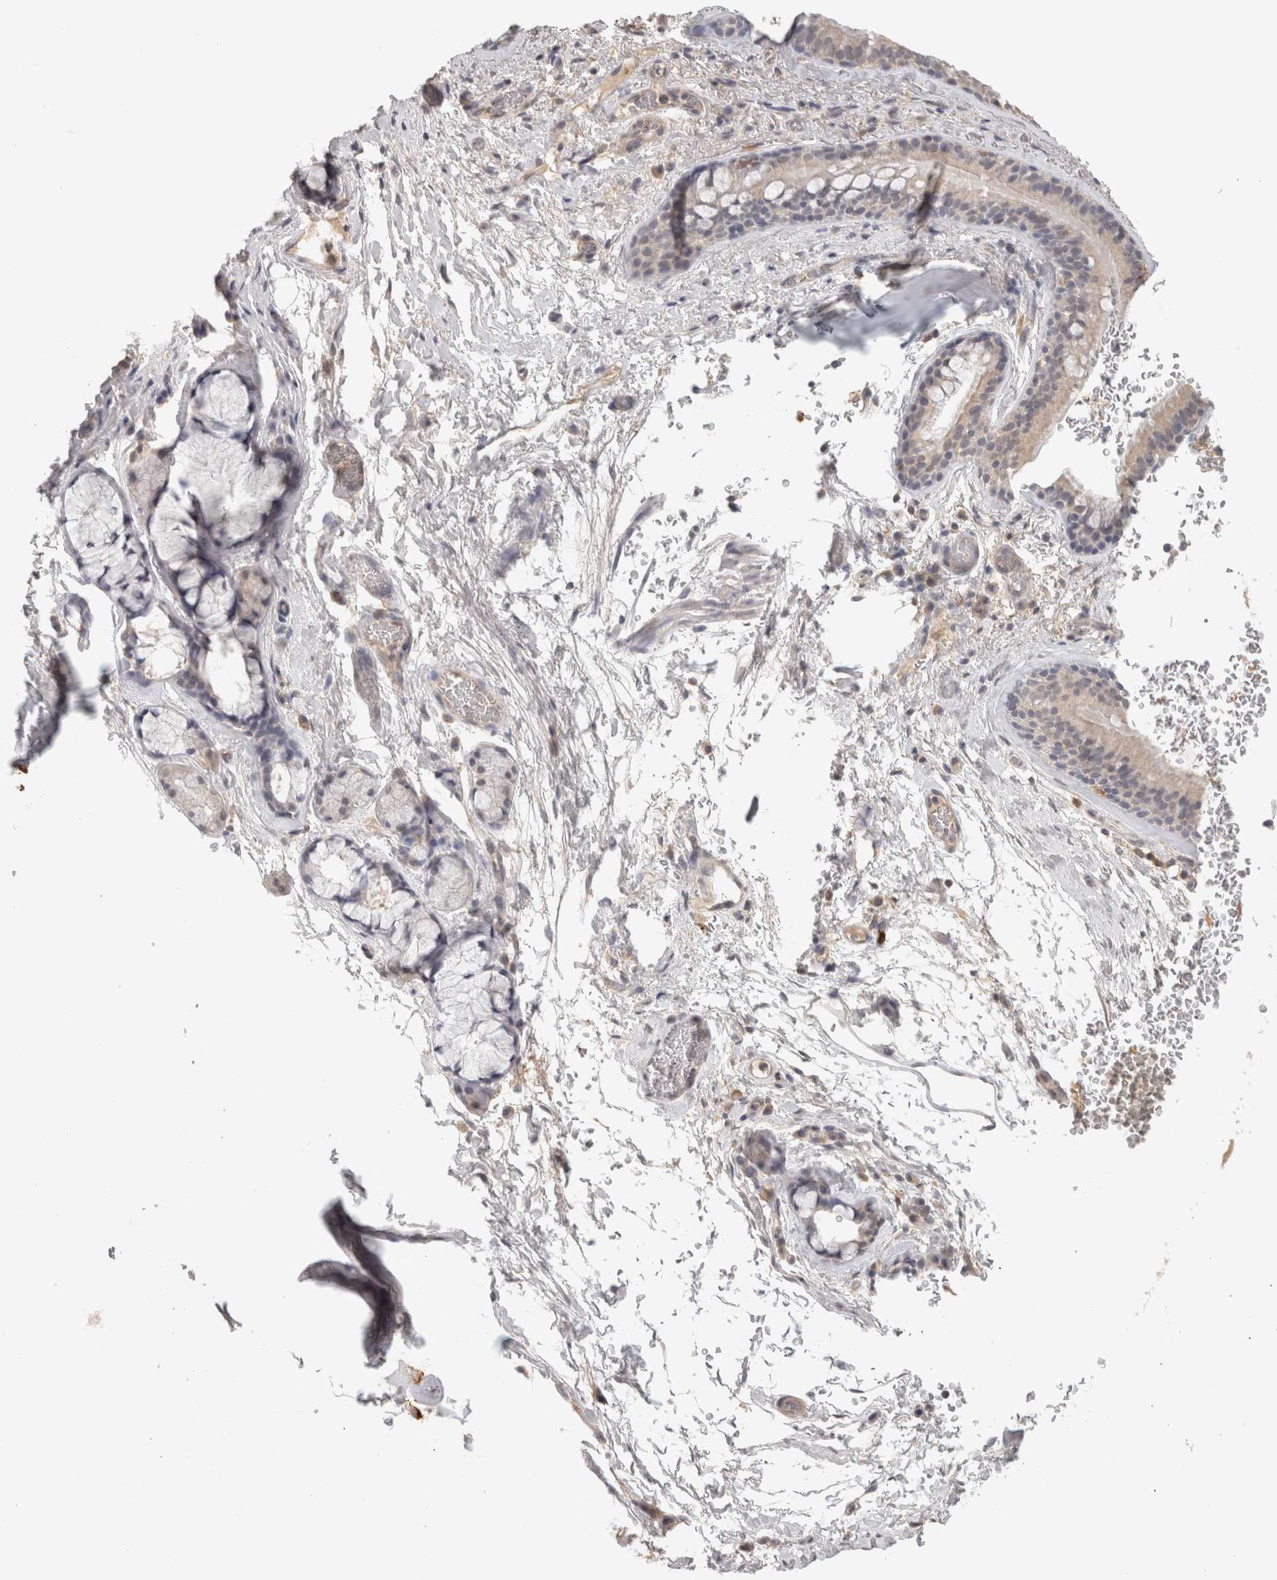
{"staining": {"intensity": "negative", "quantity": "none", "location": "none"}, "tissue": "bronchus", "cell_type": "Respiratory epithelial cells", "image_type": "normal", "snomed": [{"axis": "morphology", "description": "Normal tissue, NOS"}, {"axis": "topography", "description": "Cartilage tissue"}], "caption": "A photomicrograph of bronchus stained for a protein shows no brown staining in respiratory epithelial cells.", "gene": "HAVCR2", "patient": {"sex": "female", "age": 63}}